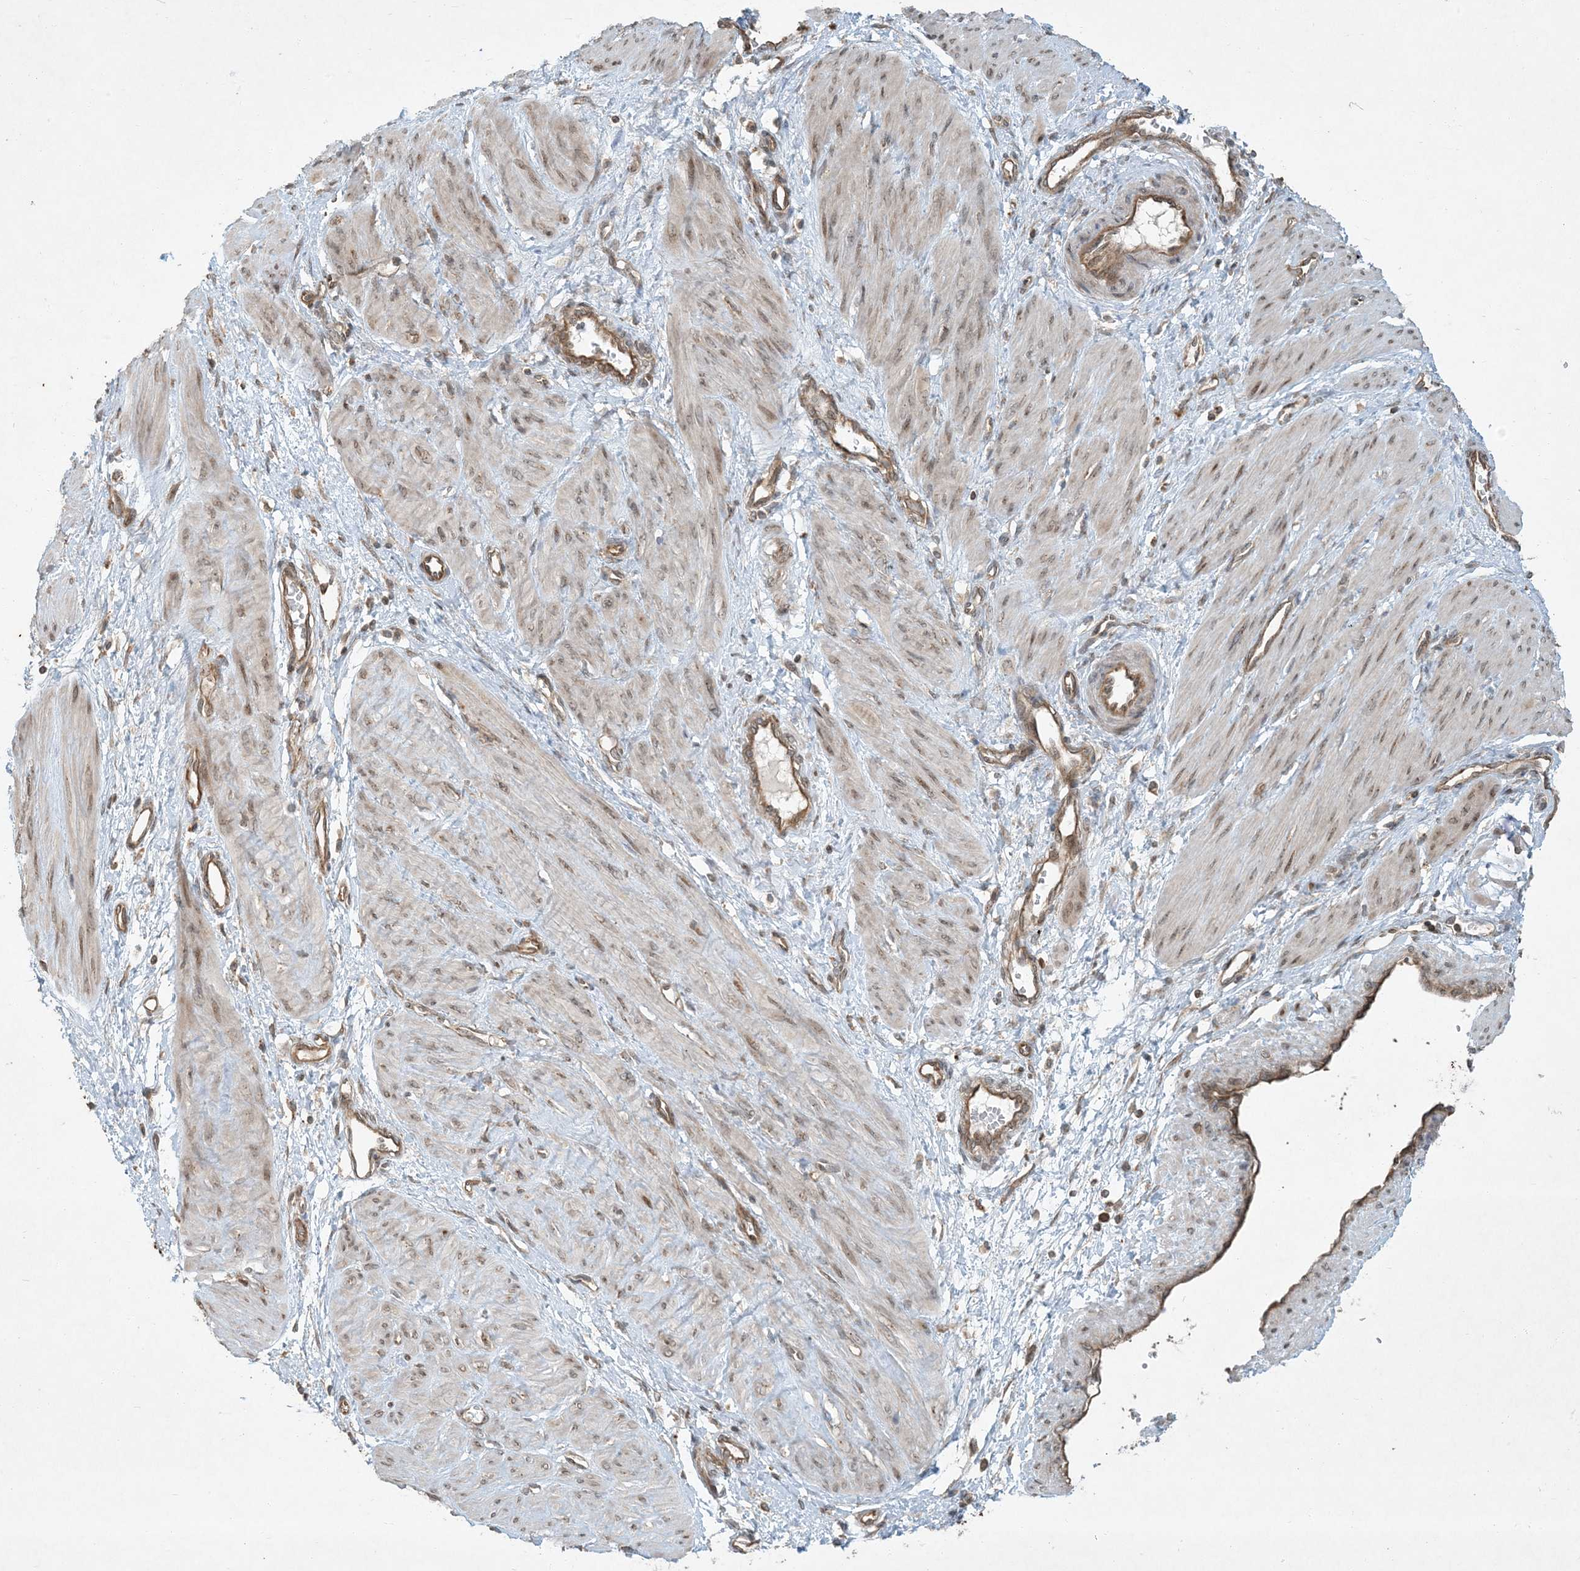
{"staining": {"intensity": "weak", "quantity": "25%-75%", "location": "nuclear"}, "tissue": "smooth muscle", "cell_type": "Smooth muscle cells", "image_type": "normal", "snomed": [{"axis": "morphology", "description": "Normal tissue, NOS"}, {"axis": "topography", "description": "Endometrium"}], "caption": "High-power microscopy captured an immunohistochemistry (IHC) micrograph of normal smooth muscle, revealing weak nuclear staining in approximately 25%-75% of smooth muscle cells. The protein is shown in brown color, while the nuclei are stained blue.", "gene": "COMMD8", "patient": {"sex": "female", "age": 33}}